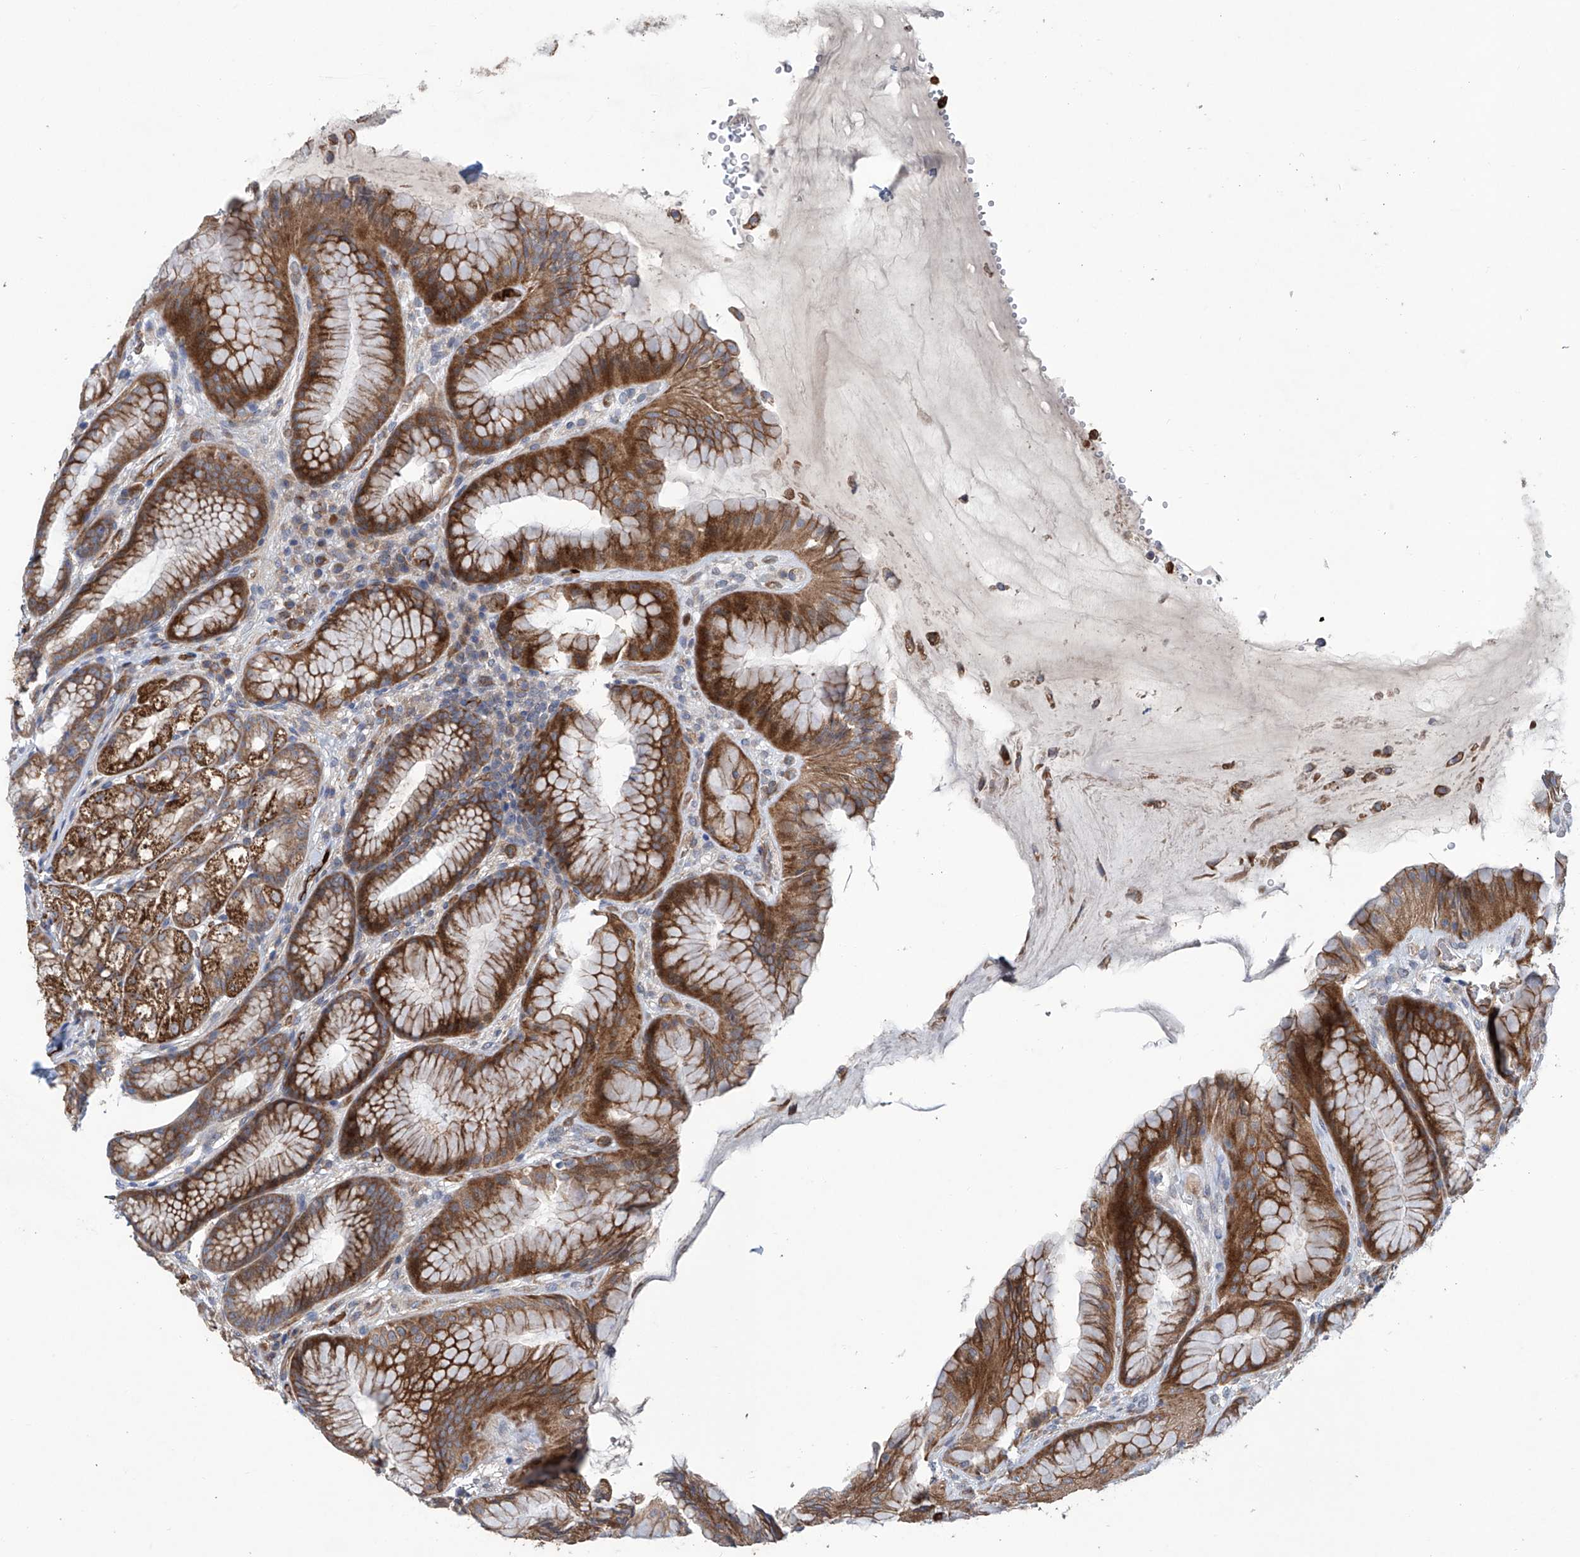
{"staining": {"intensity": "strong", "quantity": ">75%", "location": "cytoplasmic/membranous"}, "tissue": "stomach", "cell_type": "Glandular cells", "image_type": "normal", "snomed": [{"axis": "morphology", "description": "Normal tissue, NOS"}, {"axis": "topography", "description": "Stomach"}], "caption": "Glandular cells exhibit strong cytoplasmic/membranous expression in about >75% of cells in normal stomach. (Brightfield microscopy of DAB IHC at high magnification).", "gene": "EIF2D", "patient": {"sex": "male", "age": 57}}